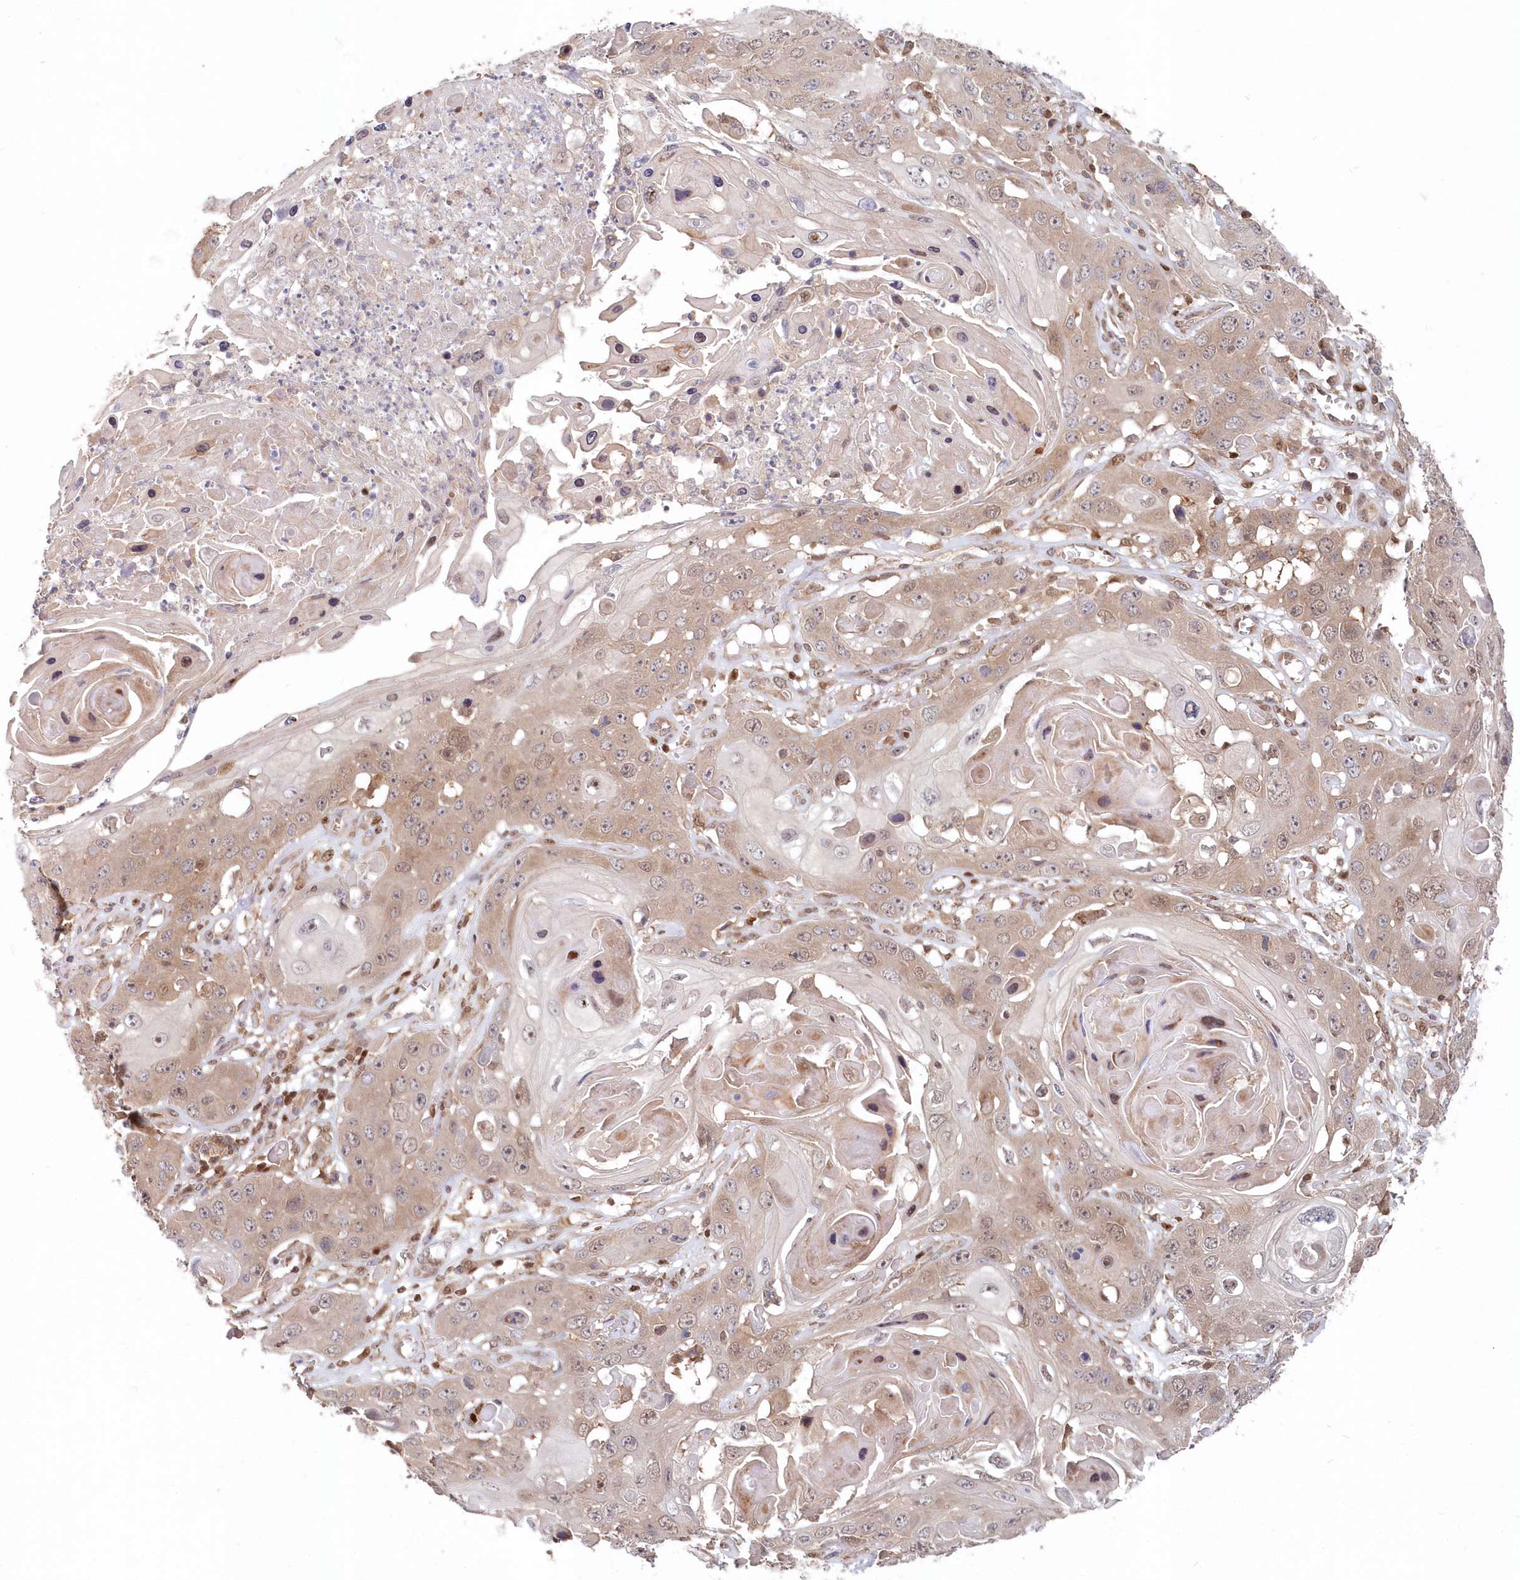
{"staining": {"intensity": "weak", "quantity": ">75%", "location": "cytoplasmic/membranous"}, "tissue": "skin cancer", "cell_type": "Tumor cells", "image_type": "cancer", "snomed": [{"axis": "morphology", "description": "Squamous cell carcinoma, NOS"}, {"axis": "topography", "description": "Skin"}], "caption": "Immunohistochemistry photomicrograph of neoplastic tissue: squamous cell carcinoma (skin) stained using immunohistochemistry (IHC) exhibits low levels of weak protein expression localized specifically in the cytoplasmic/membranous of tumor cells, appearing as a cytoplasmic/membranous brown color.", "gene": "ABHD14B", "patient": {"sex": "male", "age": 55}}